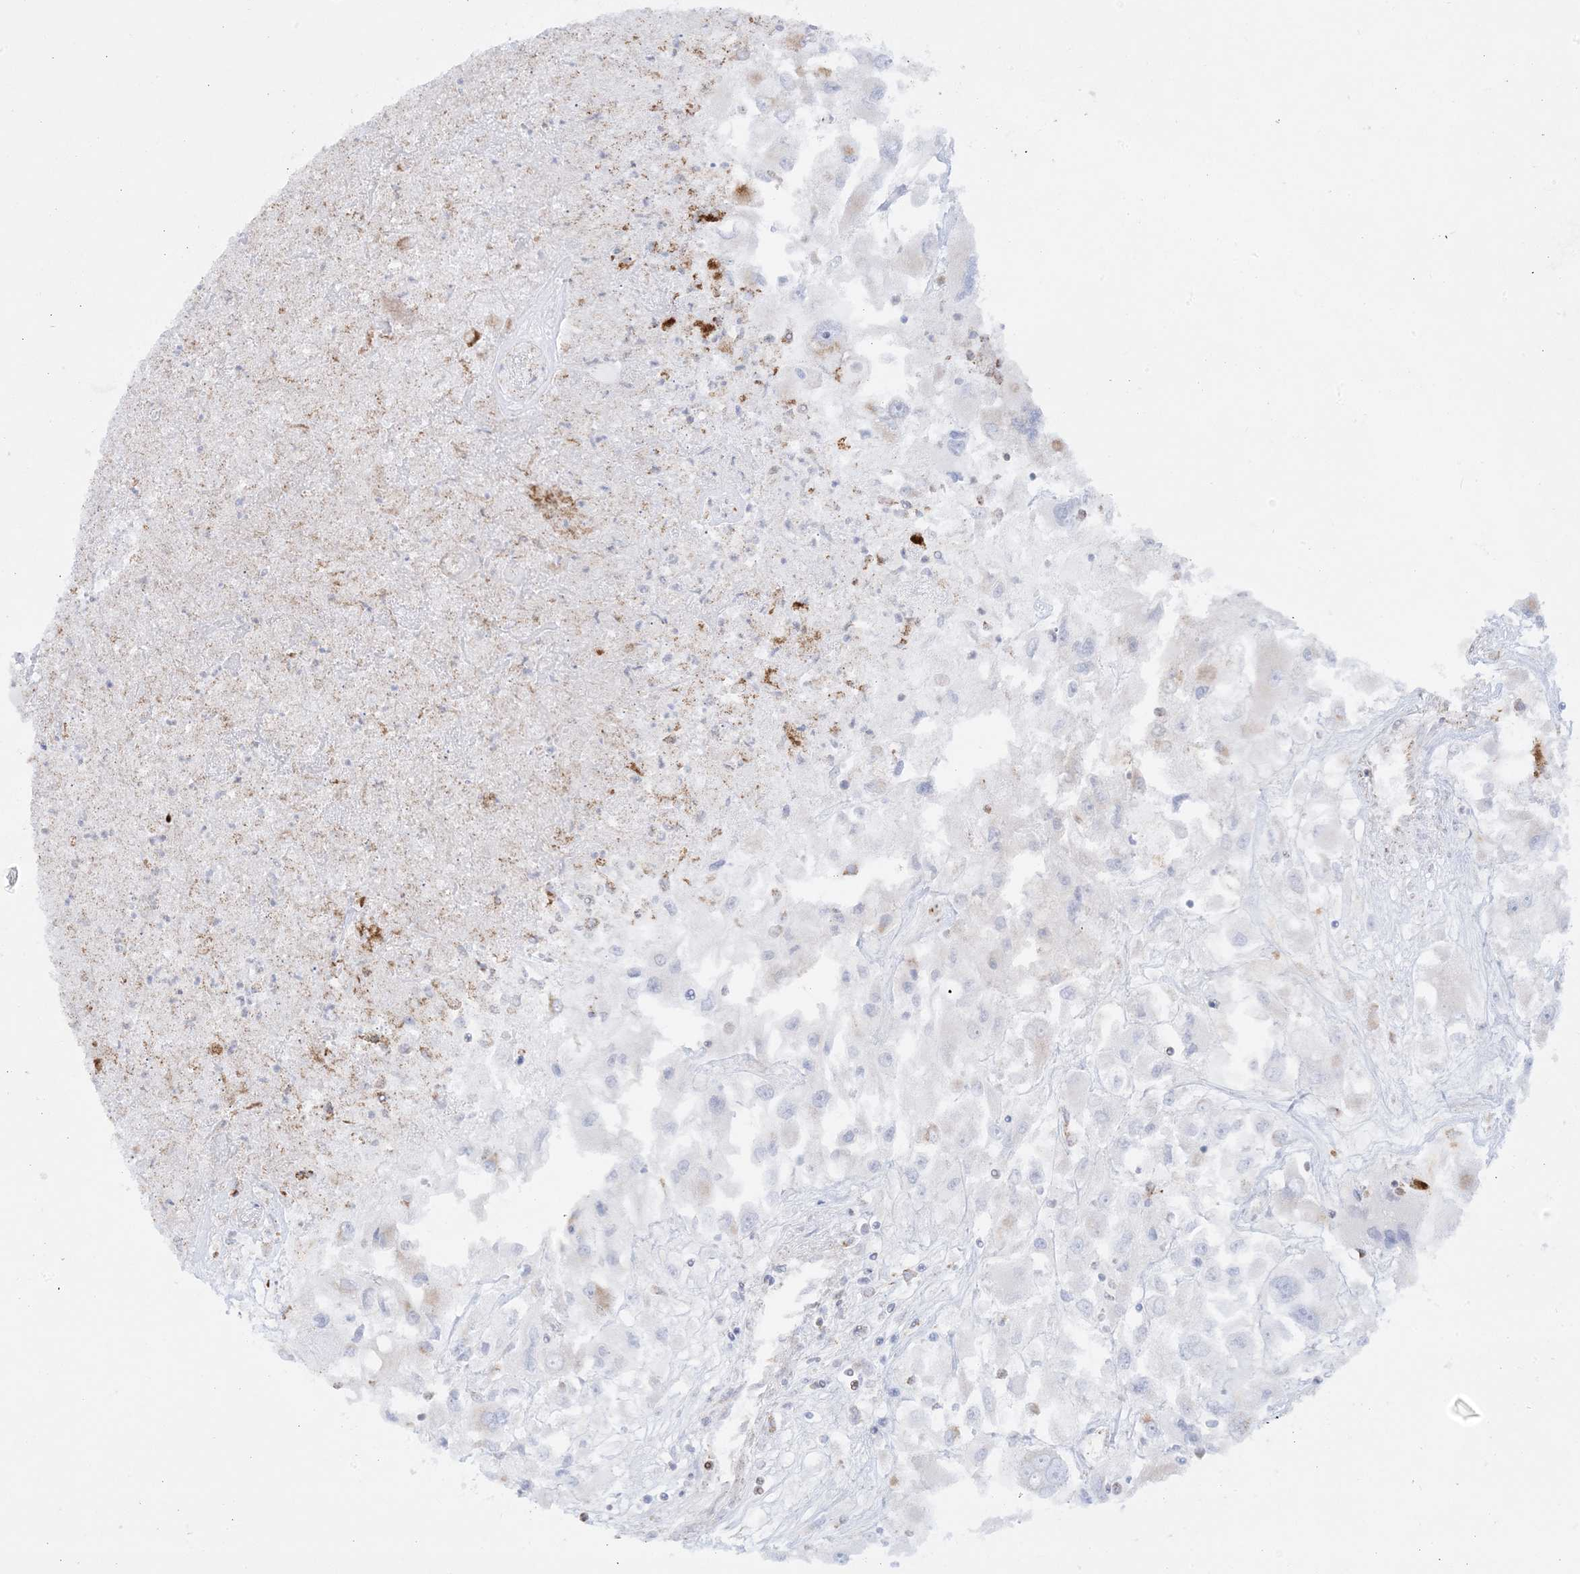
{"staining": {"intensity": "negative", "quantity": "none", "location": "none"}, "tissue": "renal cancer", "cell_type": "Tumor cells", "image_type": "cancer", "snomed": [{"axis": "morphology", "description": "Adenocarcinoma, NOS"}, {"axis": "topography", "description": "Kidney"}], "caption": "Immunohistochemistry micrograph of neoplastic tissue: human adenocarcinoma (renal) stained with DAB (3,3'-diaminobenzidine) demonstrates no significant protein positivity in tumor cells.", "gene": "MRPS36", "patient": {"sex": "female", "age": 52}}